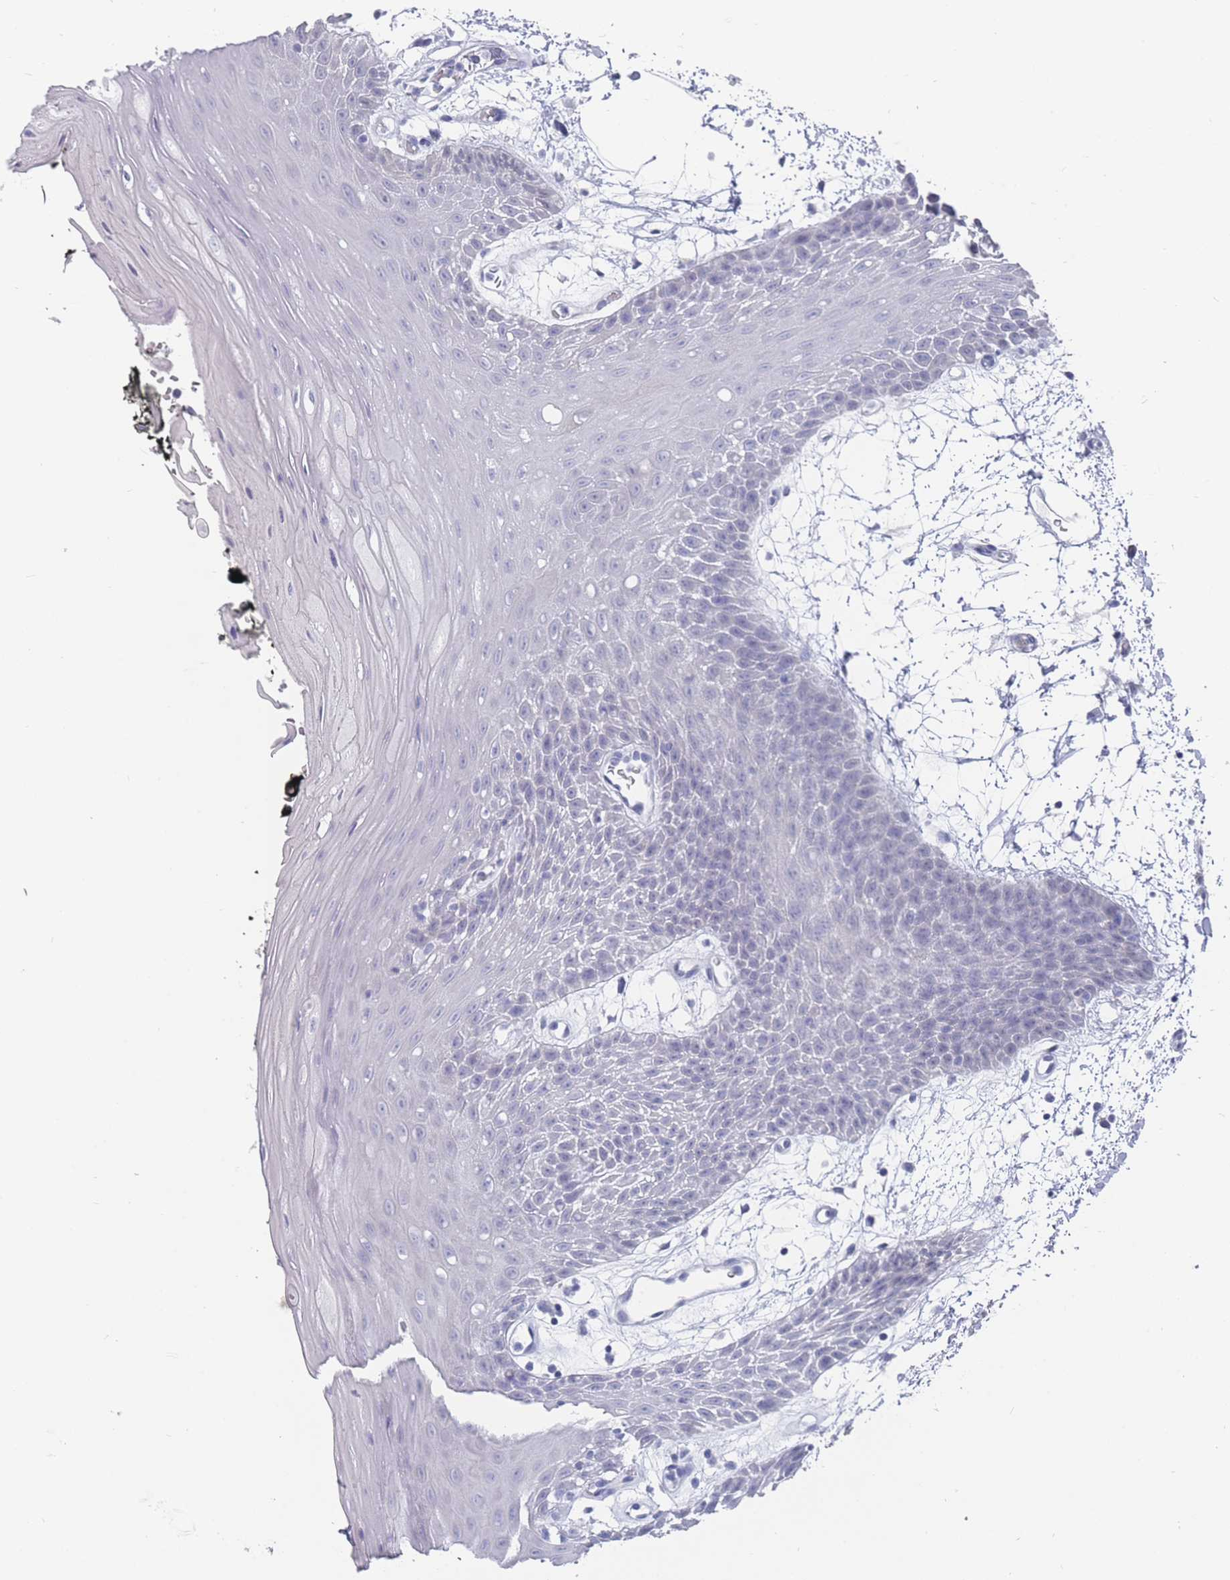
{"staining": {"intensity": "negative", "quantity": "none", "location": "none"}, "tissue": "oral mucosa", "cell_type": "Squamous epithelial cells", "image_type": "normal", "snomed": [{"axis": "morphology", "description": "Normal tissue, NOS"}, {"axis": "topography", "description": "Oral tissue"}, {"axis": "topography", "description": "Tounge, NOS"}], "caption": "This is an IHC image of unremarkable oral mucosa. There is no staining in squamous epithelial cells.", "gene": "CYP51A1", "patient": {"sex": "female", "age": 59}}